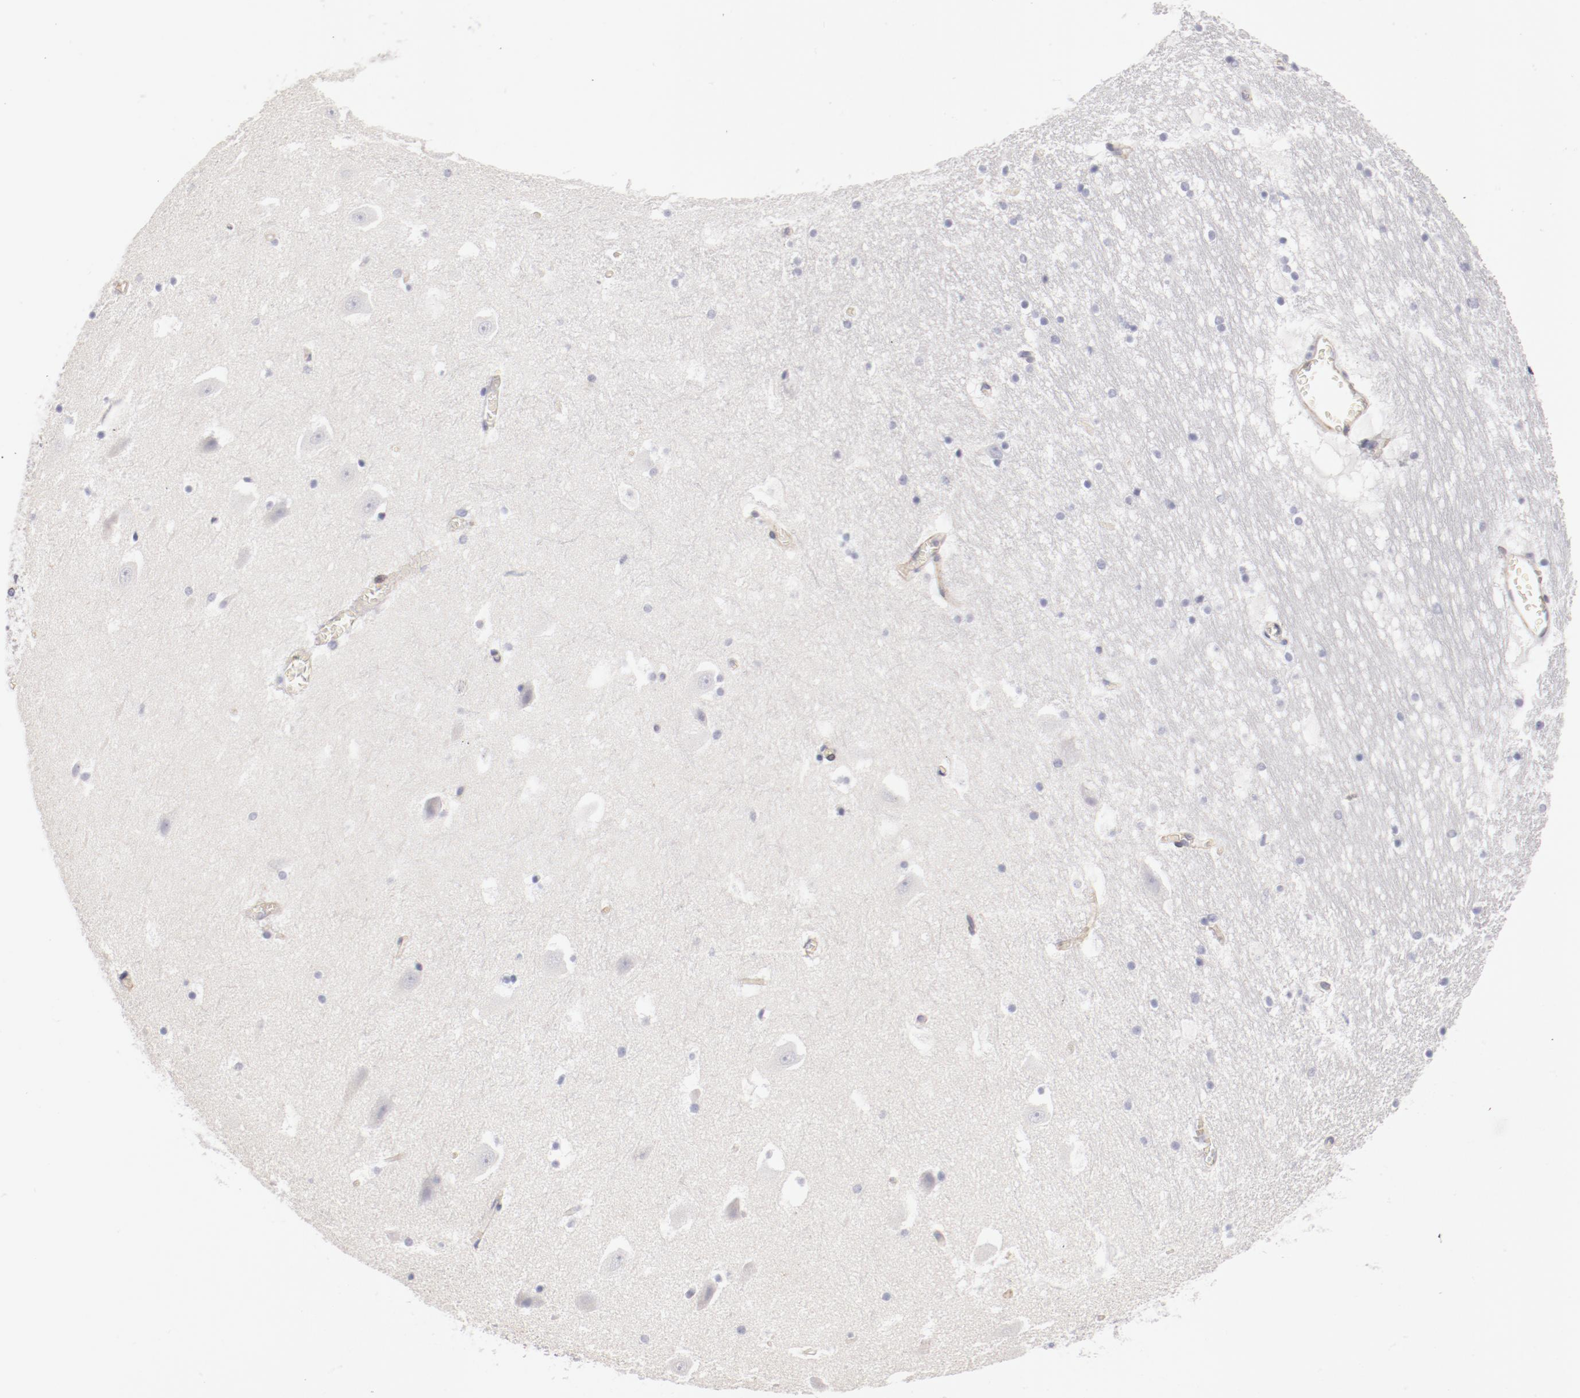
{"staining": {"intensity": "negative", "quantity": "none", "location": "none"}, "tissue": "hippocampus", "cell_type": "Glial cells", "image_type": "normal", "snomed": [{"axis": "morphology", "description": "Normal tissue, NOS"}, {"axis": "topography", "description": "Hippocampus"}], "caption": "Immunohistochemistry histopathology image of normal hippocampus: hippocampus stained with DAB shows no significant protein positivity in glial cells. (Brightfield microscopy of DAB (3,3'-diaminobenzidine) immunohistochemistry at high magnification).", "gene": "LAX1", "patient": {"sex": "male", "age": 45}}